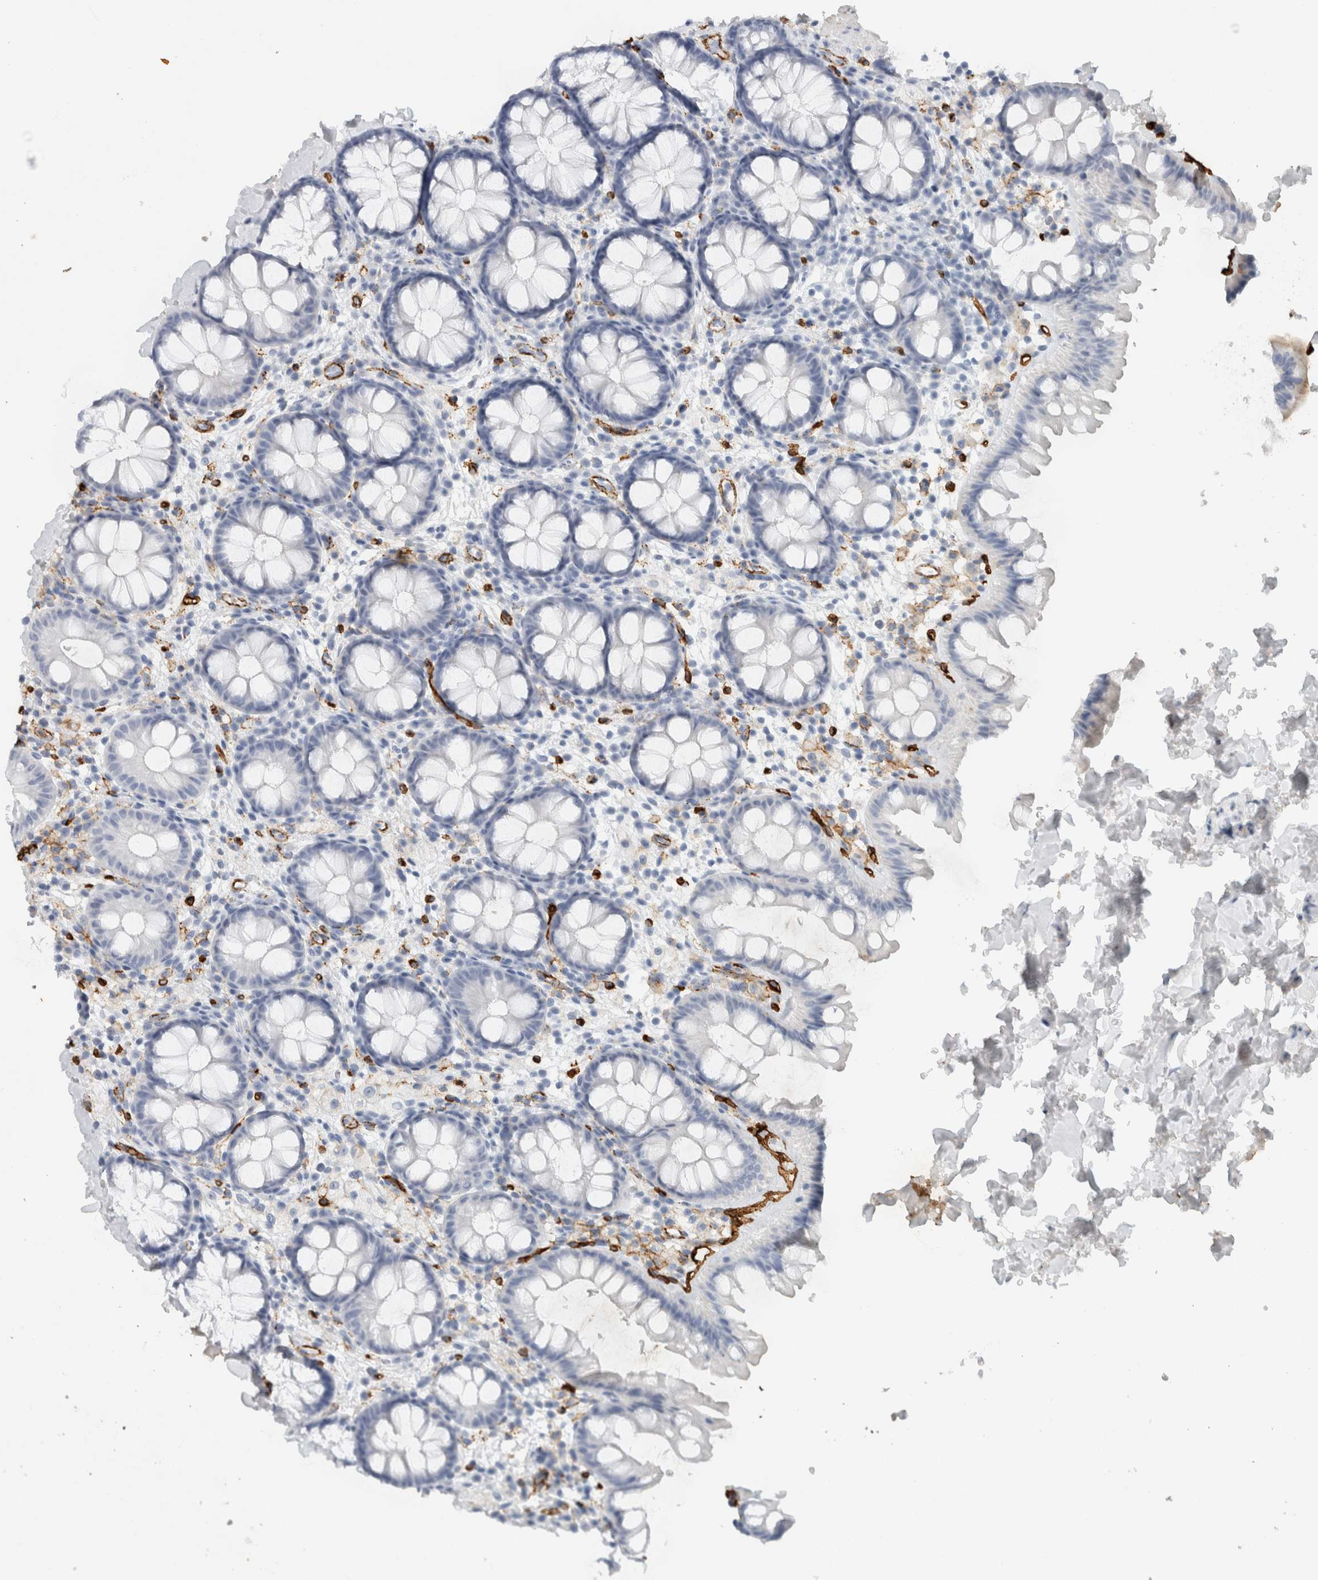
{"staining": {"intensity": "moderate", "quantity": ">75%", "location": "cytoplasmic/membranous"}, "tissue": "colon", "cell_type": "Endothelial cells", "image_type": "normal", "snomed": [{"axis": "morphology", "description": "Normal tissue, NOS"}, {"axis": "topography", "description": "Colon"}], "caption": "Unremarkable colon was stained to show a protein in brown. There is medium levels of moderate cytoplasmic/membranous positivity in approximately >75% of endothelial cells. The staining was performed using DAB (3,3'-diaminobenzidine) to visualize the protein expression in brown, while the nuclei were stained in blue with hematoxylin (Magnification: 20x).", "gene": "CD36", "patient": {"sex": "female", "age": 62}}